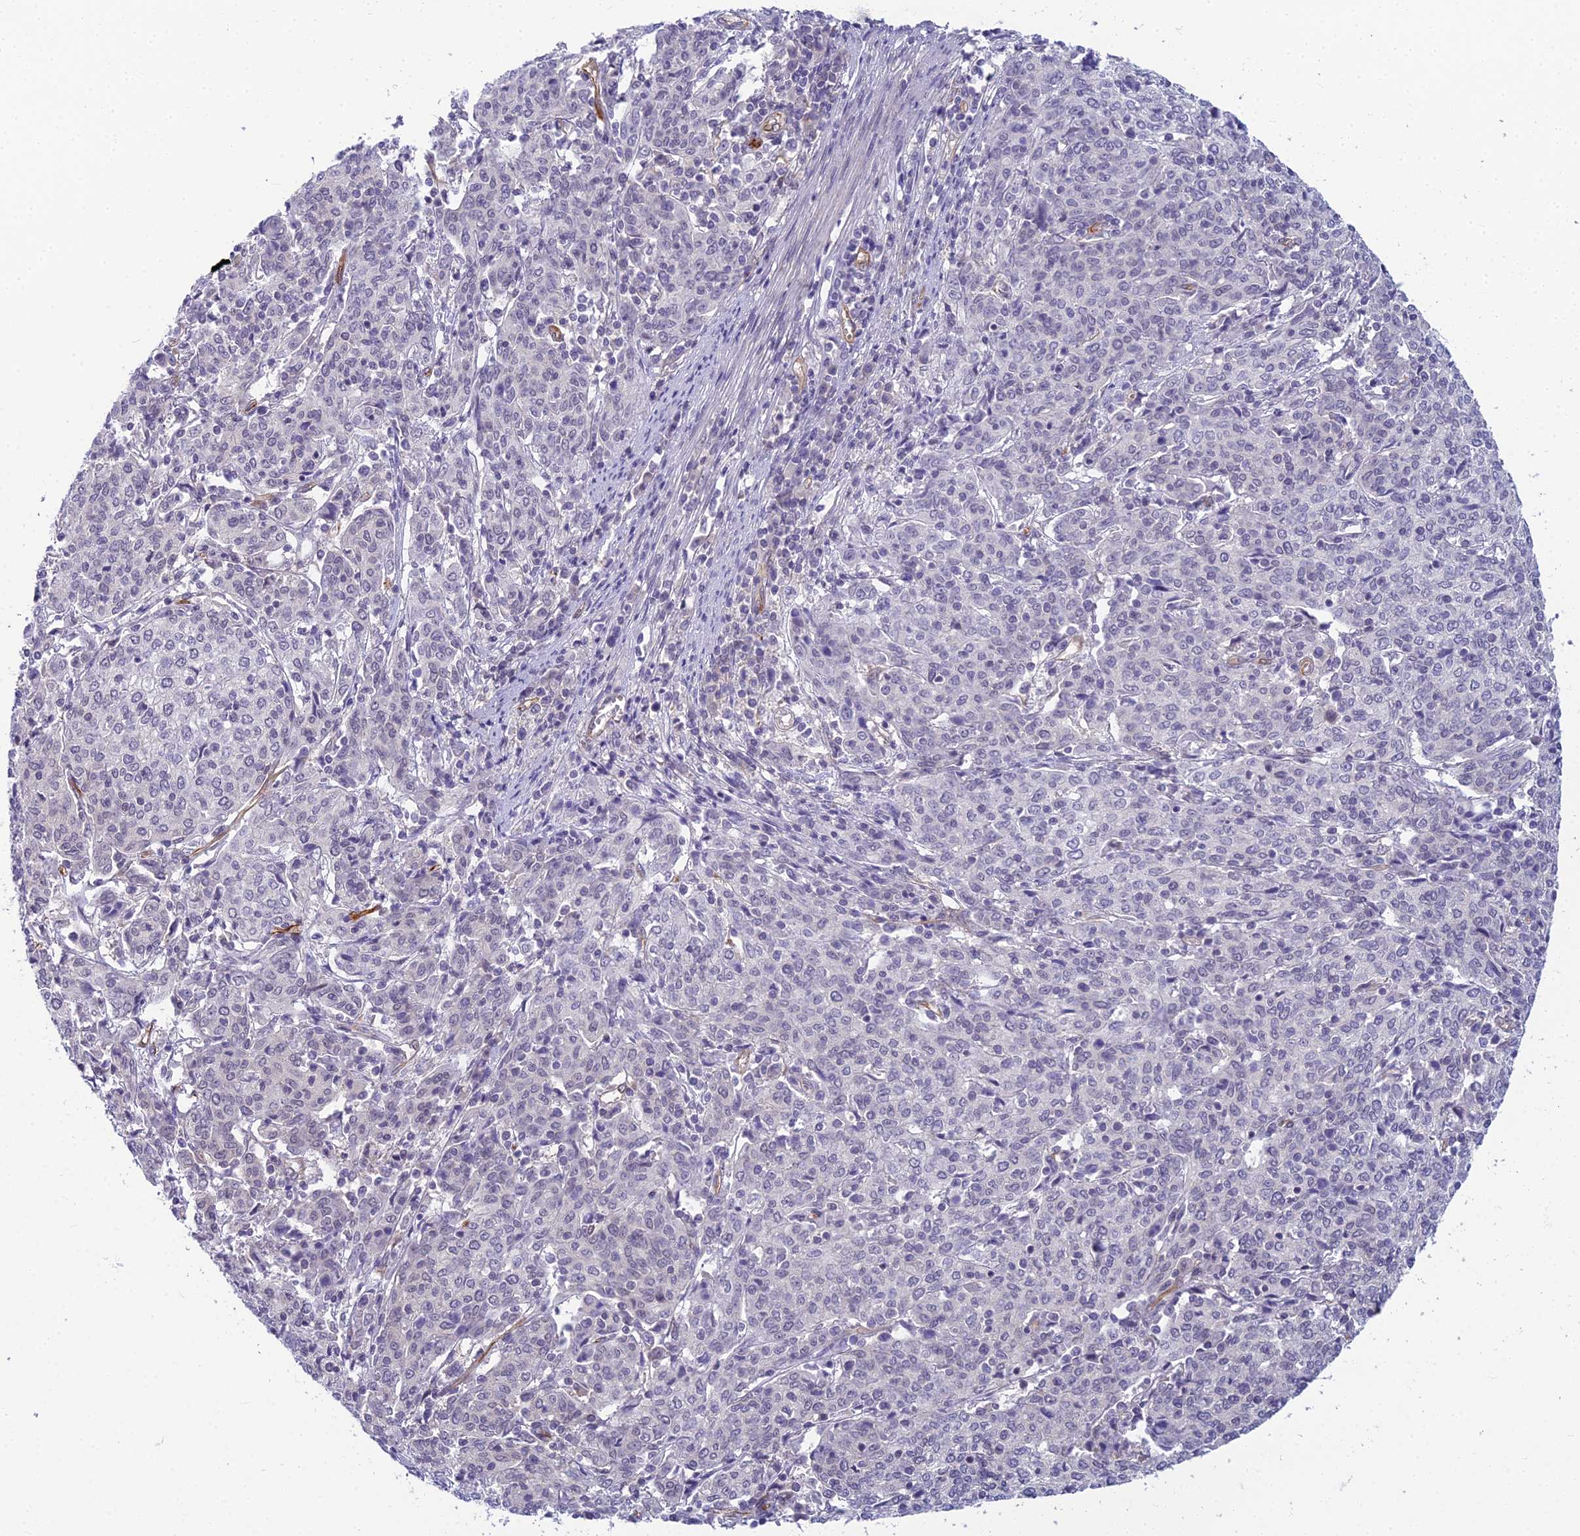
{"staining": {"intensity": "weak", "quantity": "<25%", "location": "nuclear"}, "tissue": "cervical cancer", "cell_type": "Tumor cells", "image_type": "cancer", "snomed": [{"axis": "morphology", "description": "Squamous cell carcinoma, NOS"}, {"axis": "topography", "description": "Cervix"}], "caption": "Human squamous cell carcinoma (cervical) stained for a protein using immunohistochemistry reveals no expression in tumor cells.", "gene": "RGL3", "patient": {"sex": "female", "age": 67}}